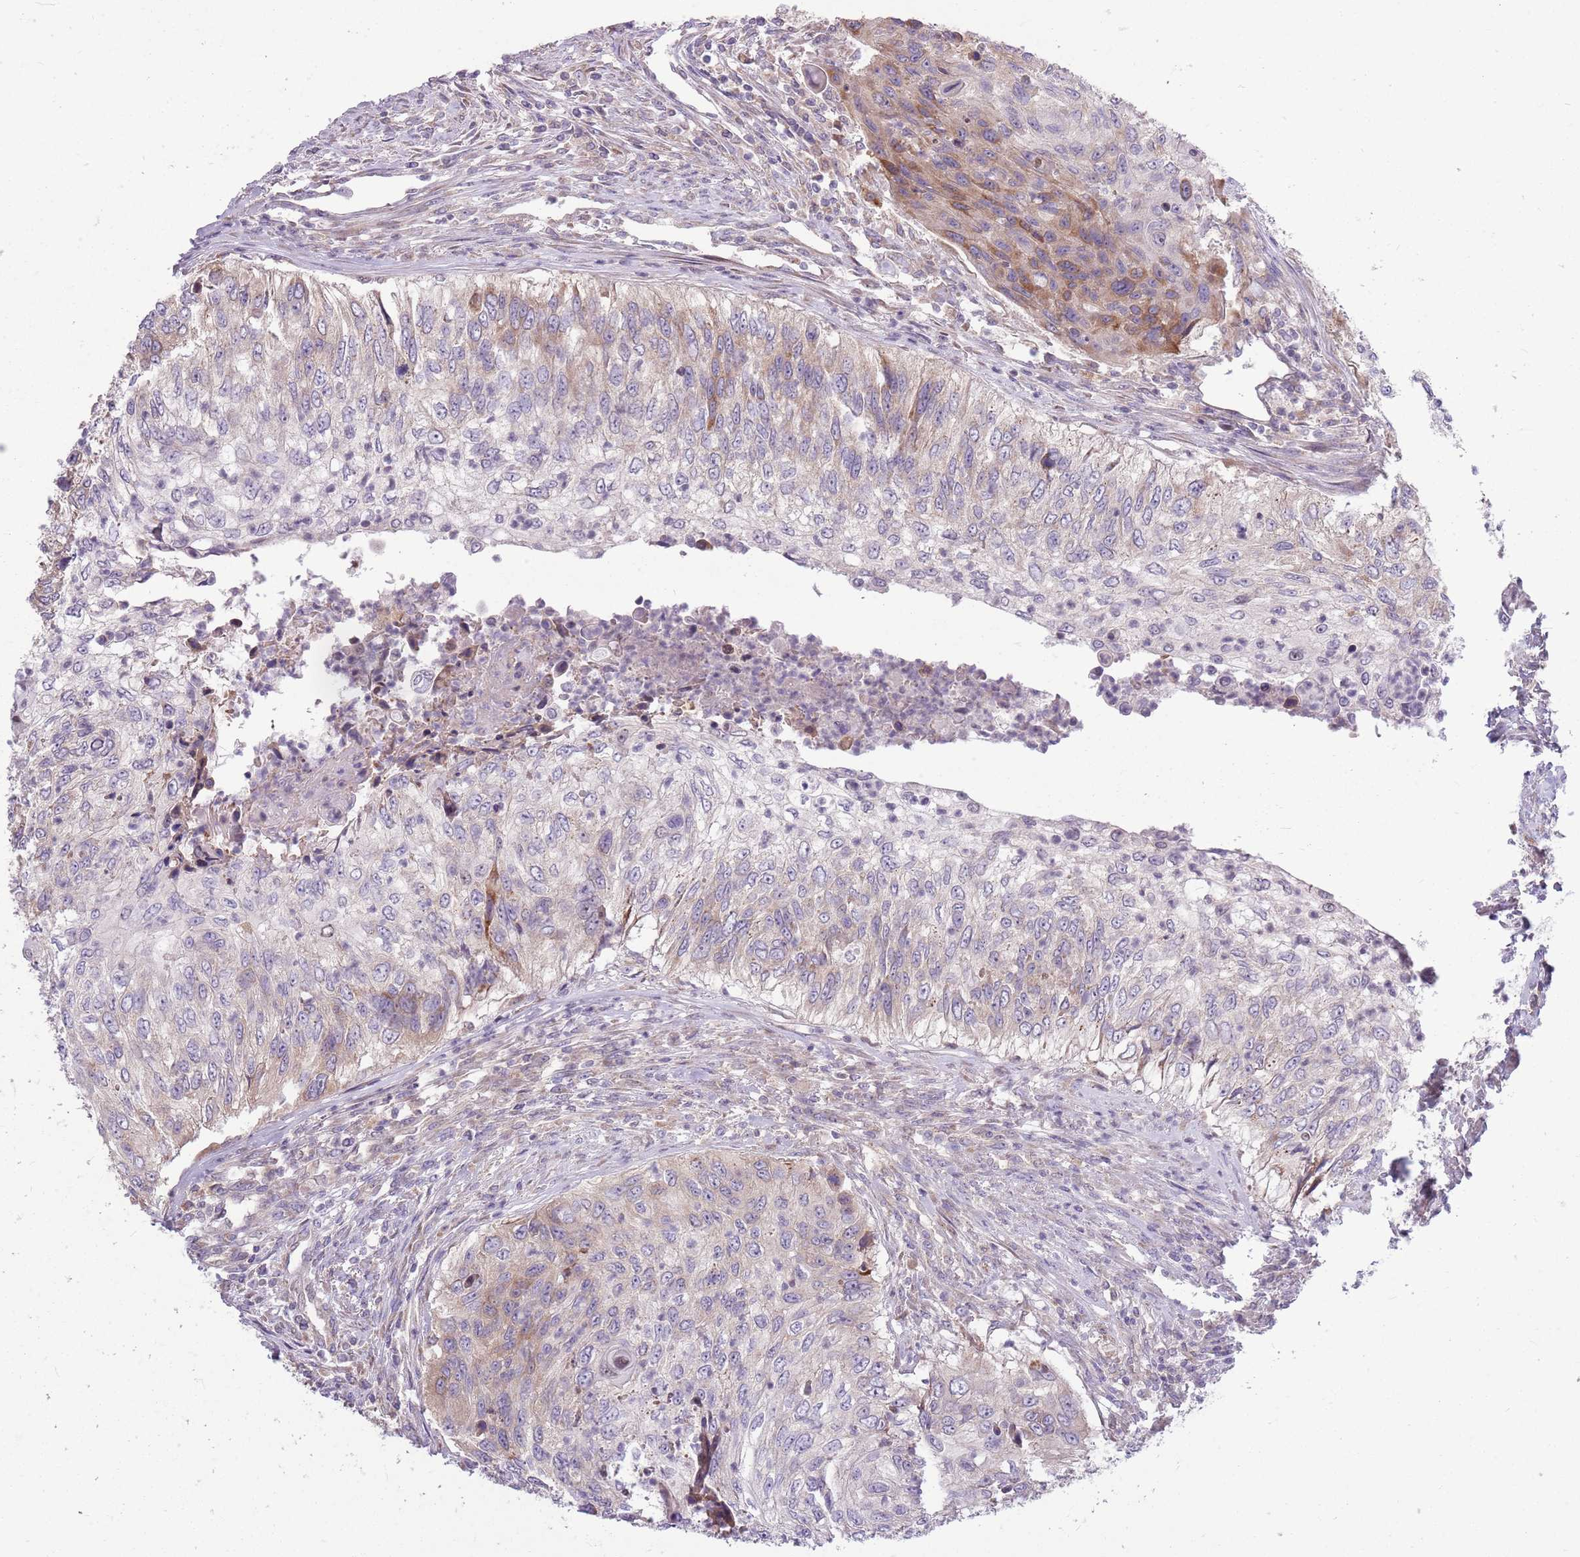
{"staining": {"intensity": "moderate", "quantity": "<25%", "location": "cytoplasmic/membranous"}, "tissue": "urothelial cancer", "cell_type": "Tumor cells", "image_type": "cancer", "snomed": [{"axis": "morphology", "description": "Urothelial carcinoma, High grade"}, {"axis": "topography", "description": "Urinary bladder"}], "caption": "Urothelial carcinoma (high-grade) tissue shows moderate cytoplasmic/membranous expression in approximately <25% of tumor cells Immunohistochemistry stains the protein of interest in brown and the nuclei are stained blue.", "gene": "PPP1R27", "patient": {"sex": "female", "age": 60}}